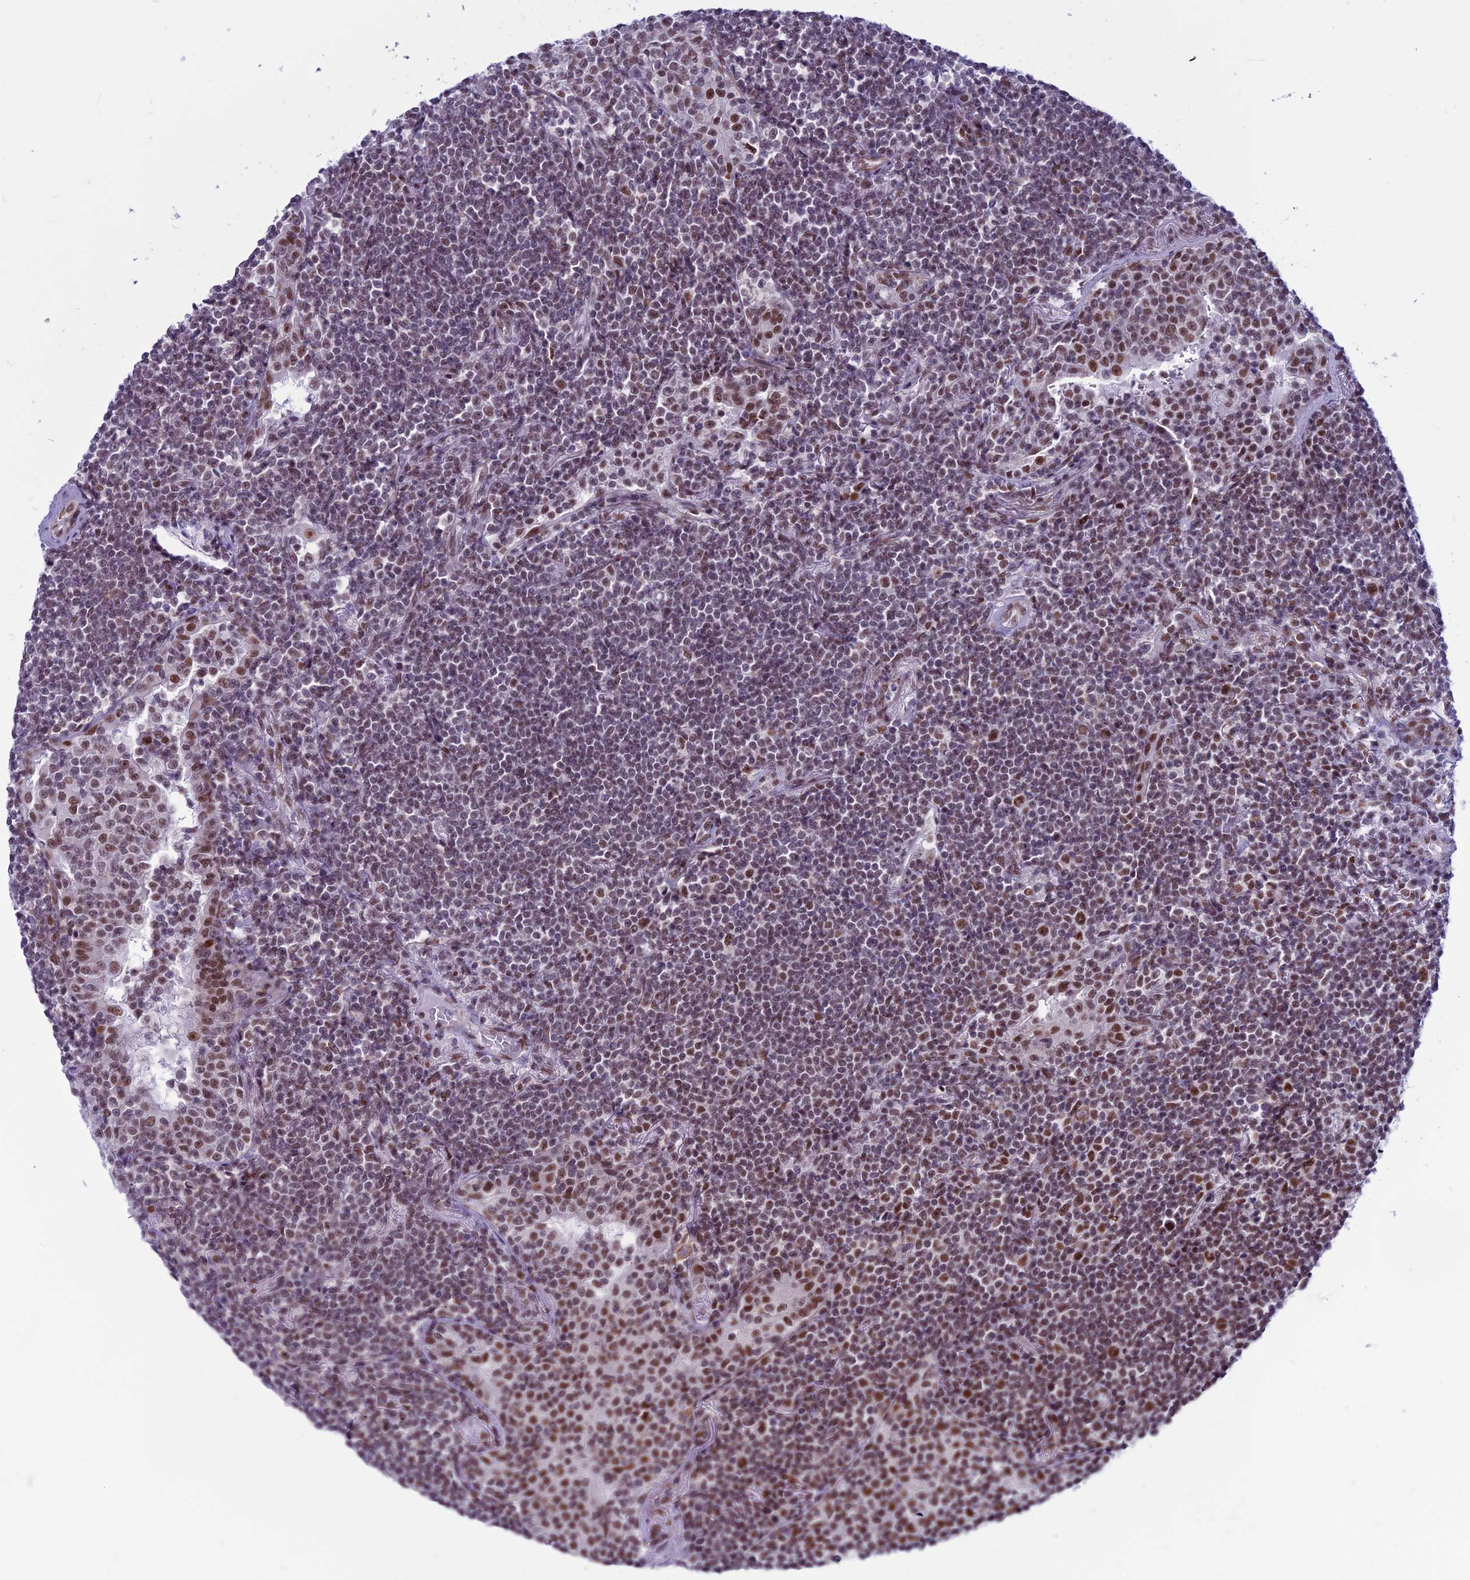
{"staining": {"intensity": "moderate", "quantity": "<25%", "location": "nuclear"}, "tissue": "lymphoma", "cell_type": "Tumor cells", "image_type": "cancer", "snomed": [{"axis": "morphology", "description": "Malignant lymphoma, non-Hodgkin's type, Low grade"}, {"axis": "topography", "description": "Lung"}], "caption": "Brown immunohistochemical staining in human lymphoma exhibits moderate nuclear staining in about <25% of tumor cells.", "gene": "U2AF1", "patient": {"sex": "female", "age": 71}}